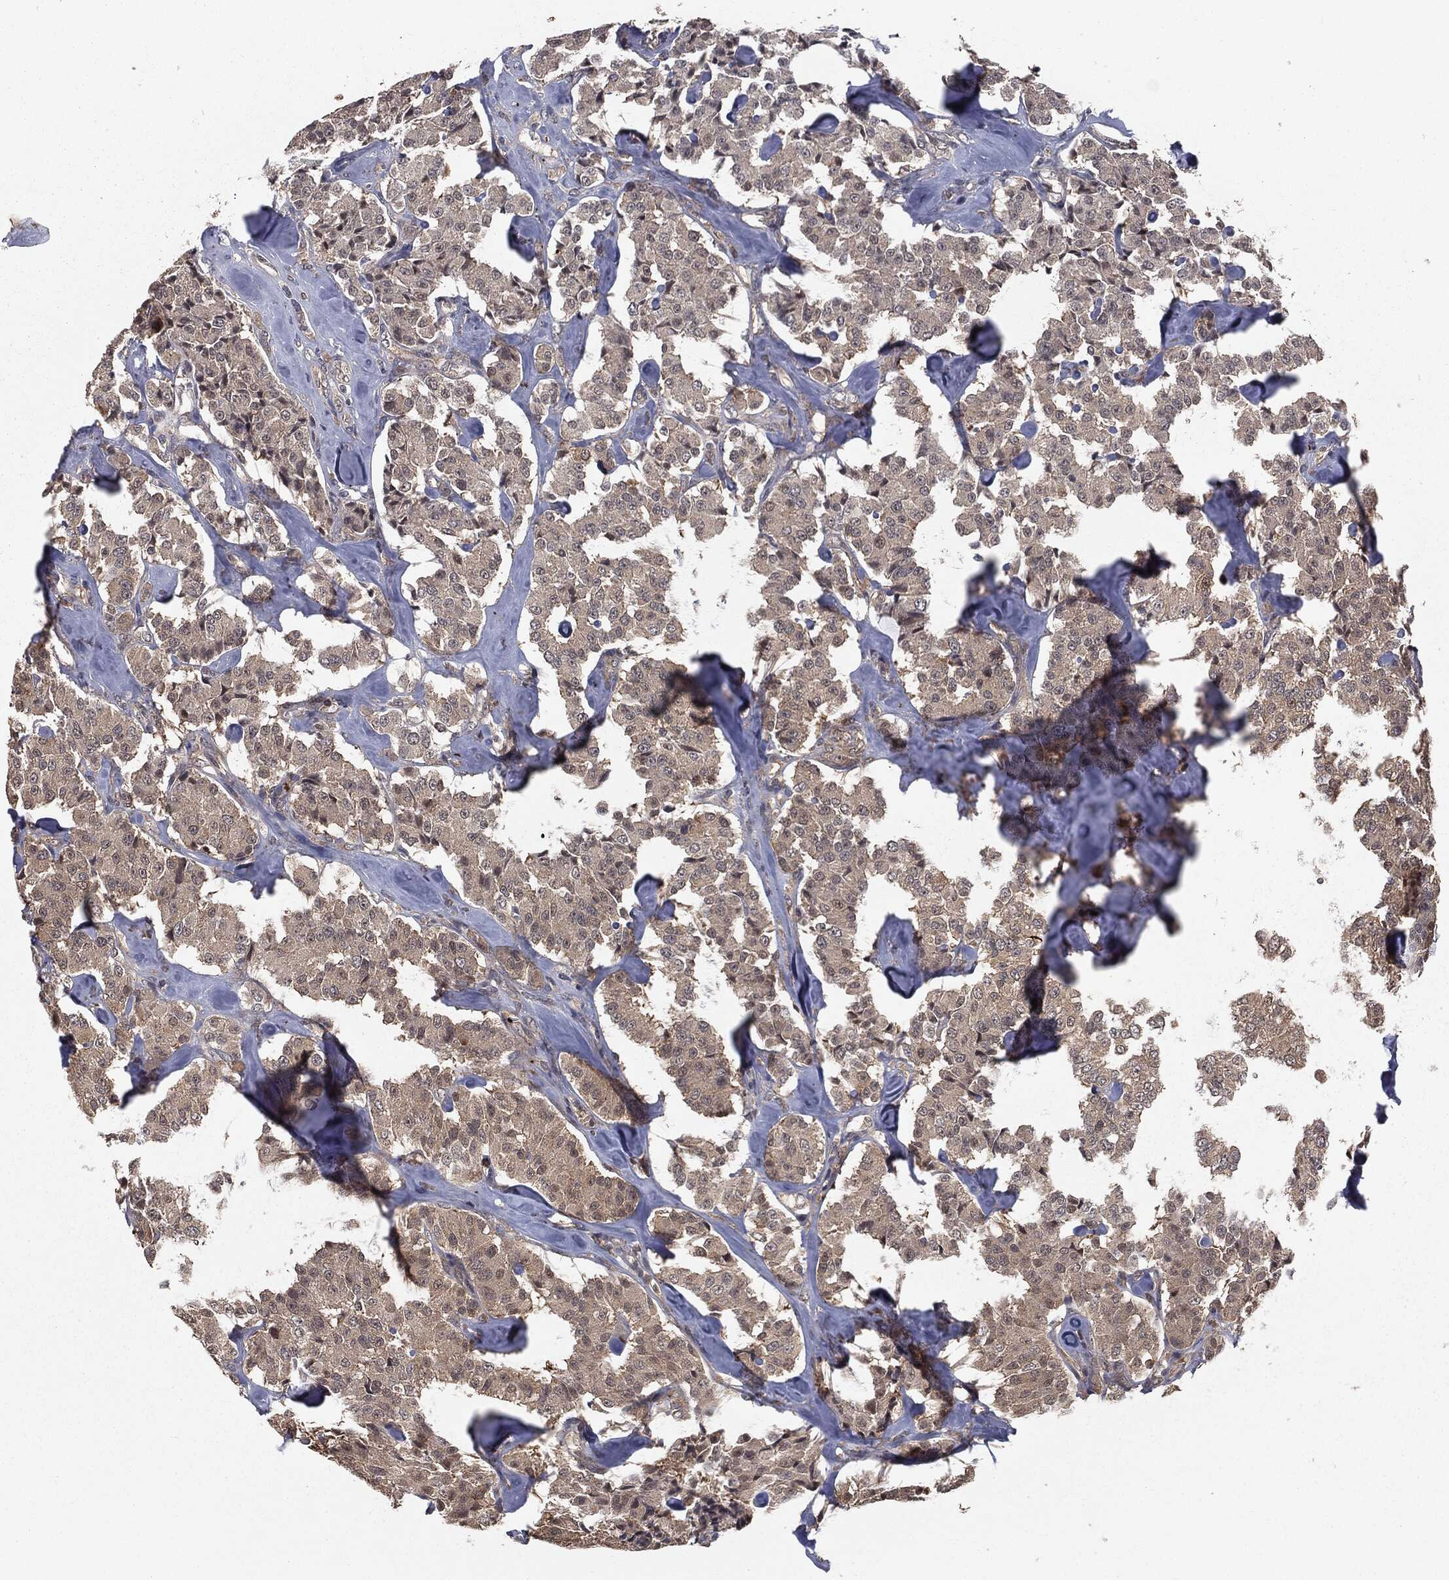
{"staining": {"intensity": "negative", "quantity": "none", "location": "none"}, "tissue": "carcinoid", "cell_type": "Tumor cells", "image_type": "cancer", "snomed": [{"axis": "morphology", "description": "Carcinoid, malignant, NOS"}, {"axis": "topography", "description": "Pancreas"}], "caption": "Protein analysis of carcinoid demonstrates no significant staining in tumor cells.", "gene": "FBXO7", "patient": {"sex": "male", "age": 41}}